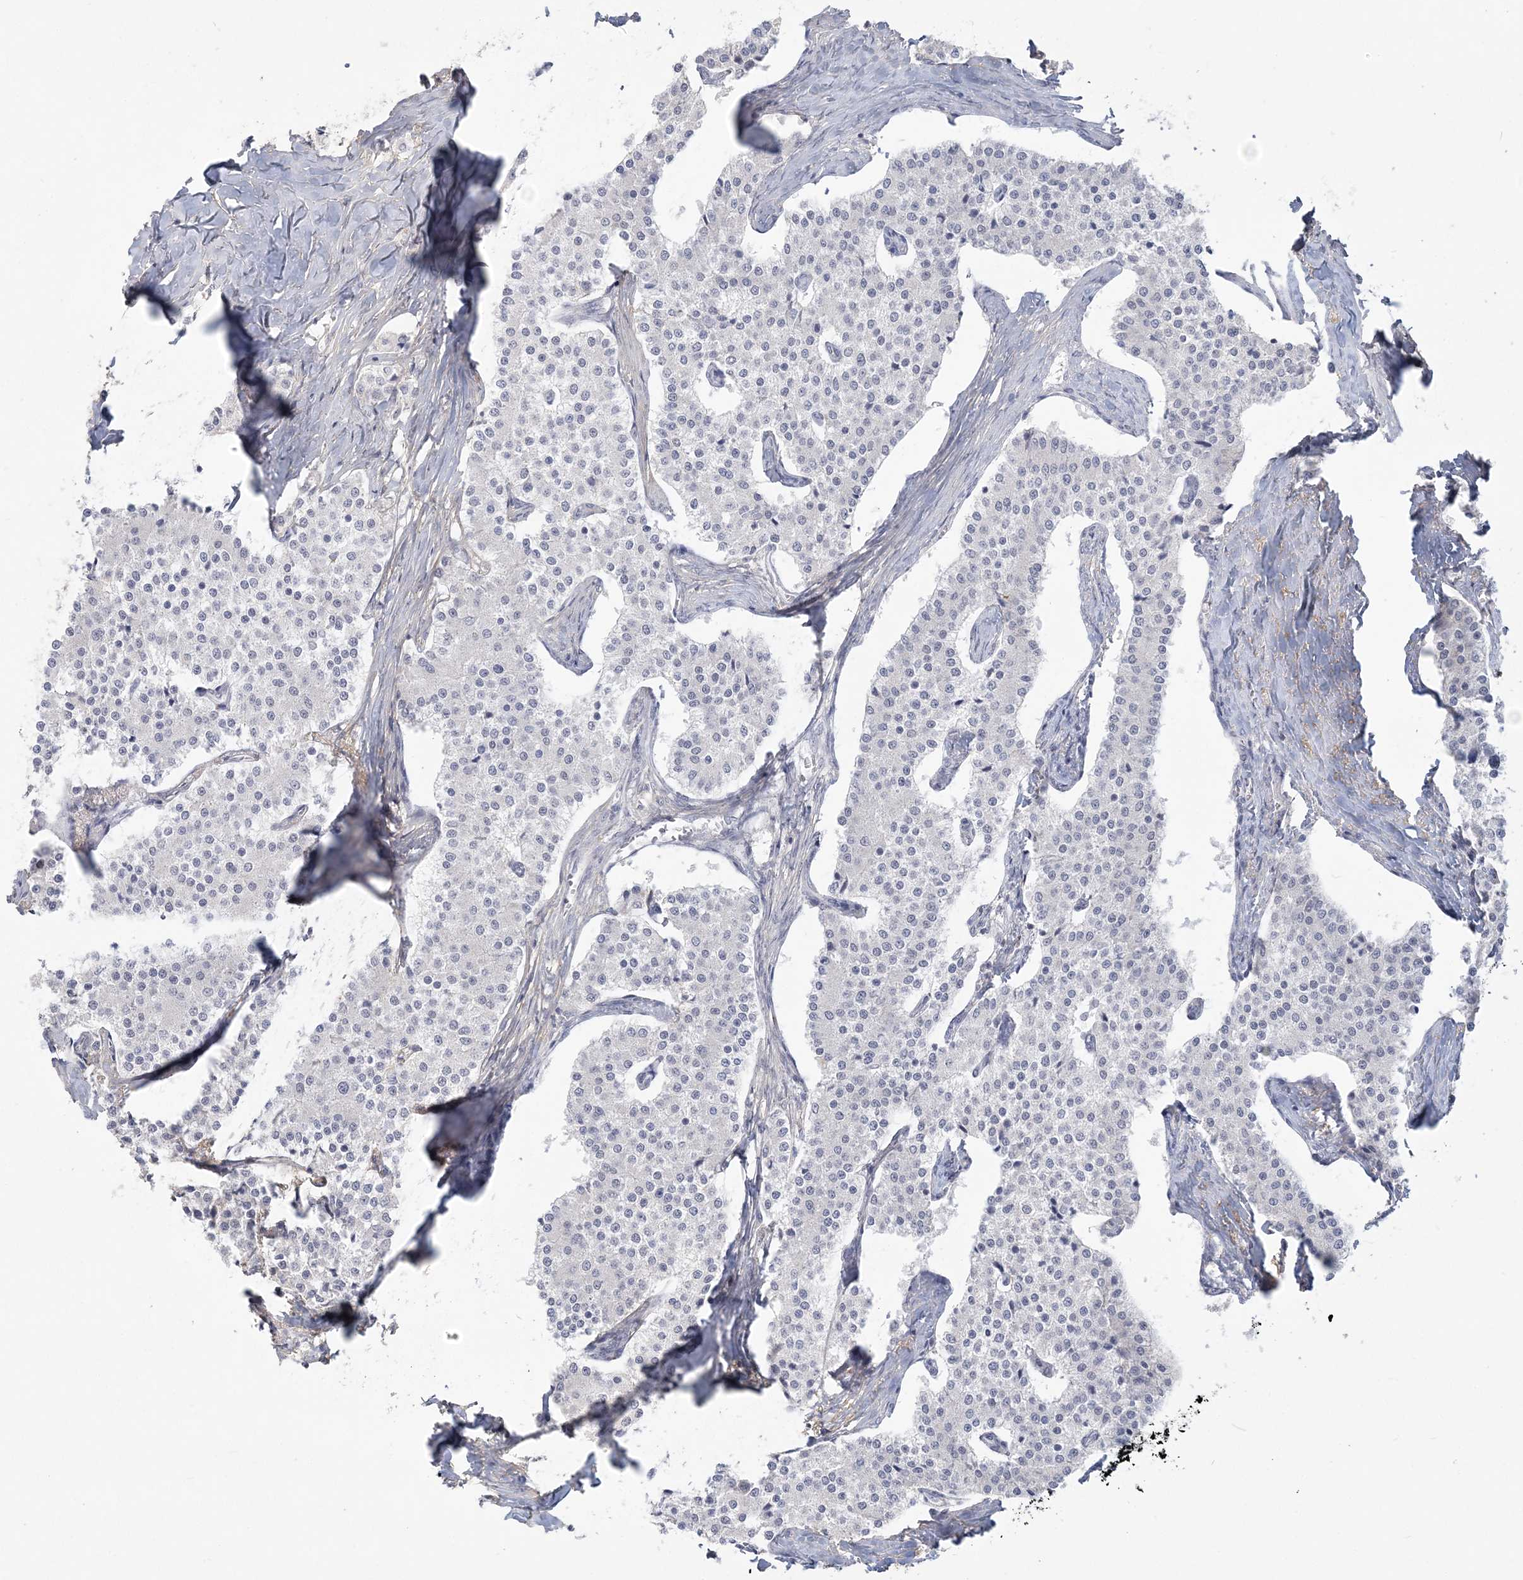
{"staining": {"intensity": "negative", "quantity": "none", "location": "none"}, "tissue": "carcinoid", "cell_type": "Tumor cells", "image_type": "cancer", "snomed": [{"axis": "morphology", "description": "Carcinoid, malignant, NOS"}, {"axis": "topography", "description": "Colon"}], "caption": "Tumor cells show no significant protein staining in carcinoid.", "gene": "ANKS1A", "patient": {"sex": "female", "age": 52}}